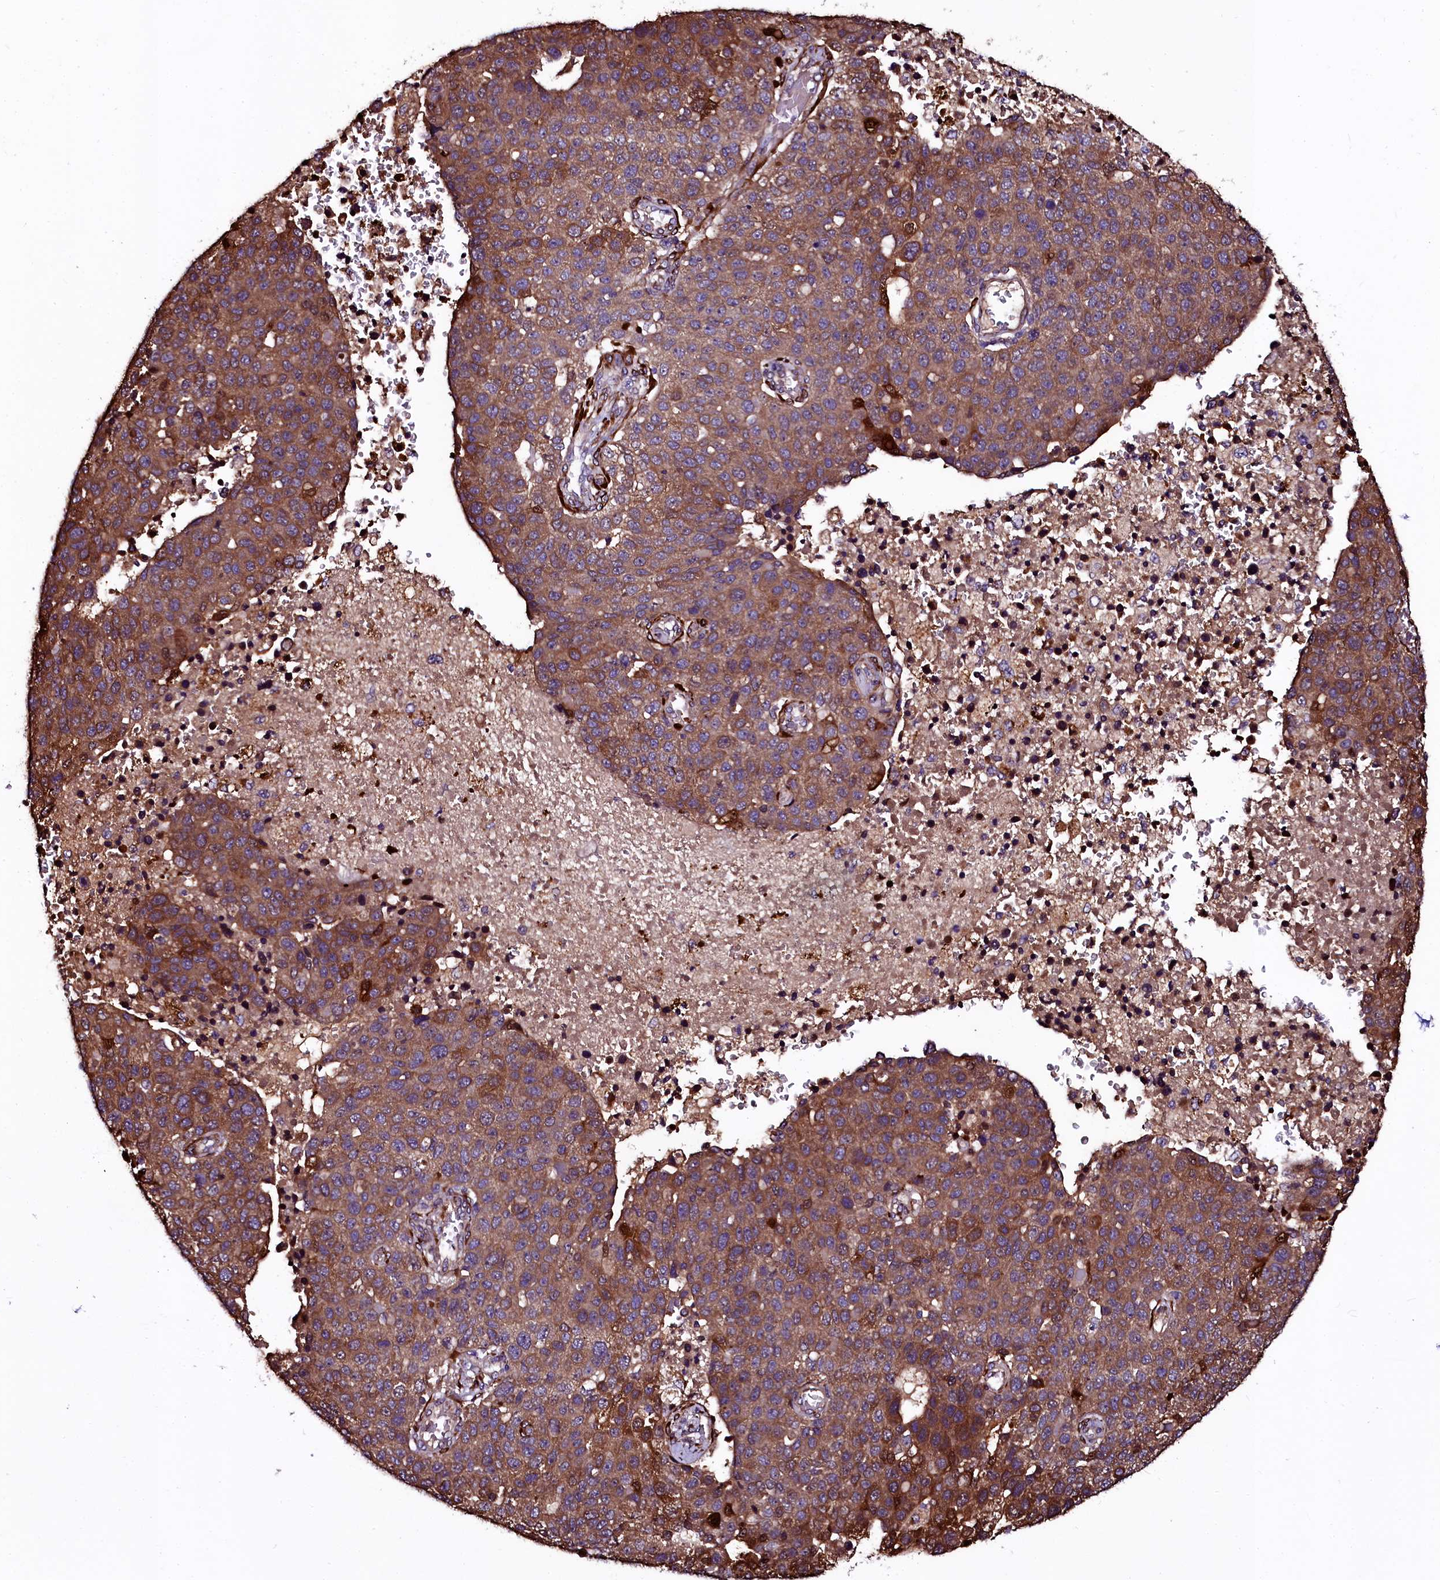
{"staining": {"intensity": "moderate", "quantity": ">75%", "location": "cytoplasmic/membranous"}, "tissue": "pancreatic cancer", "cell_type": "Tumor cells", "image_type": "cancer", "snomed": [{"axis": "morphology", "description": "Adenocarcinoma, NOS"}, {"axis": "topography", "description": "Pancreas"}], "caption": "DAB (3,3'-diaminobenzidine) immunohistochemical staining of human pancreatic cancer demonstrates moderate cytoplasmic/membranous protein positivity in about >75% of tumor cells.", "gene": "N4BP1", "patient": {"sex": "female", "age": 61}}